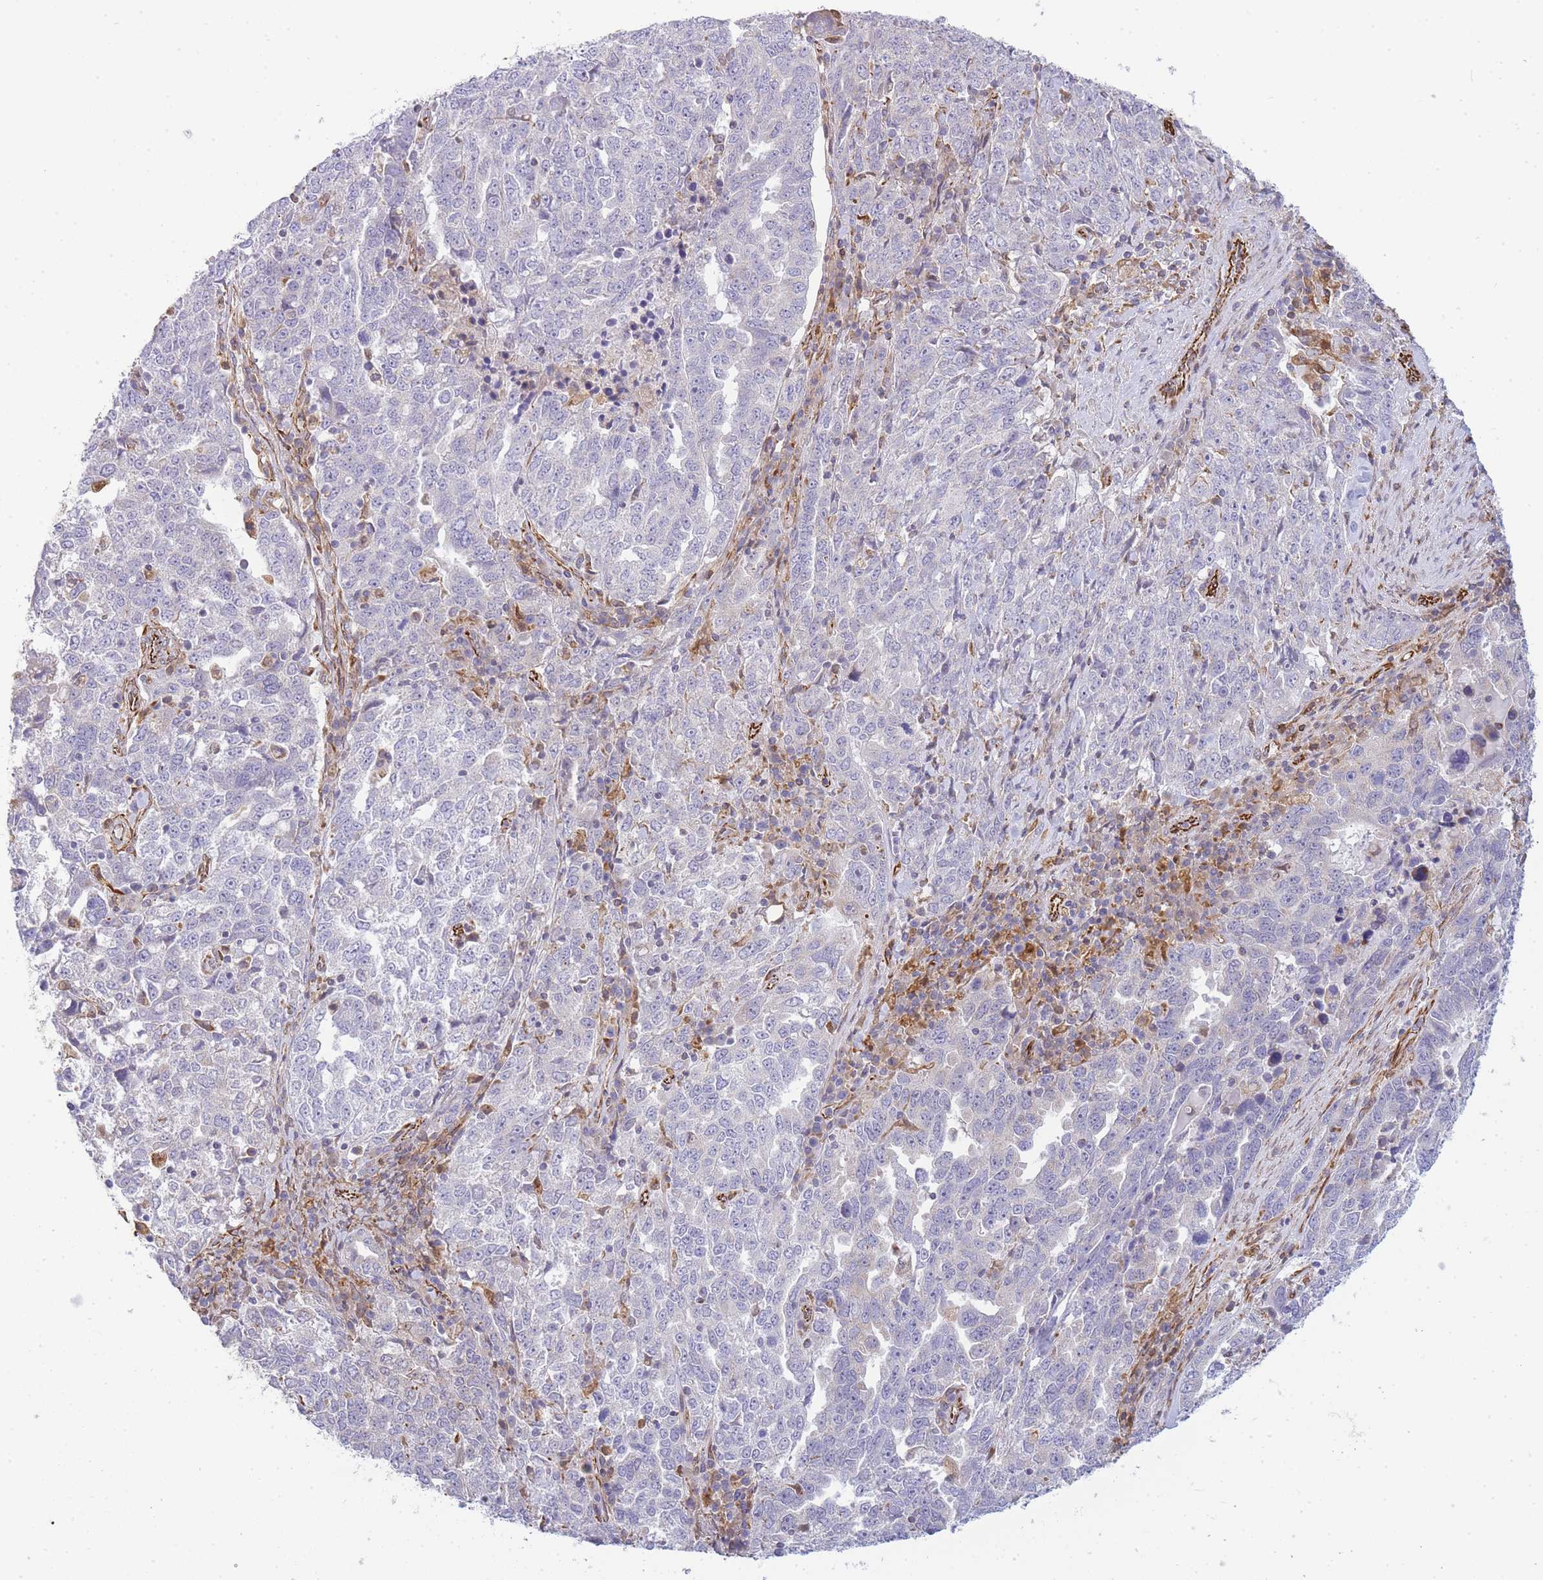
{"staining": {"intensity": "negative", "quantity": "none", "location": "none"}, "tissue": "ovarian cancer", "cell_type": "Tumor cells", "image_type": "cancer", "snomed": [{"axis": "morphology", "description": "Carcinoma, endometroid"}, {"axis": "topography", "description": "Ovary"}], "caption": "This image is of endometroid carcinoma (ovarian) stained with immunohistochemistry (IHC) to label a protein in brown with the nuclei are counter-stained blue. There is no positivity in tumor cells.", "gene": "ECPAS", "patient": {"sex": "female", "age": 62}}